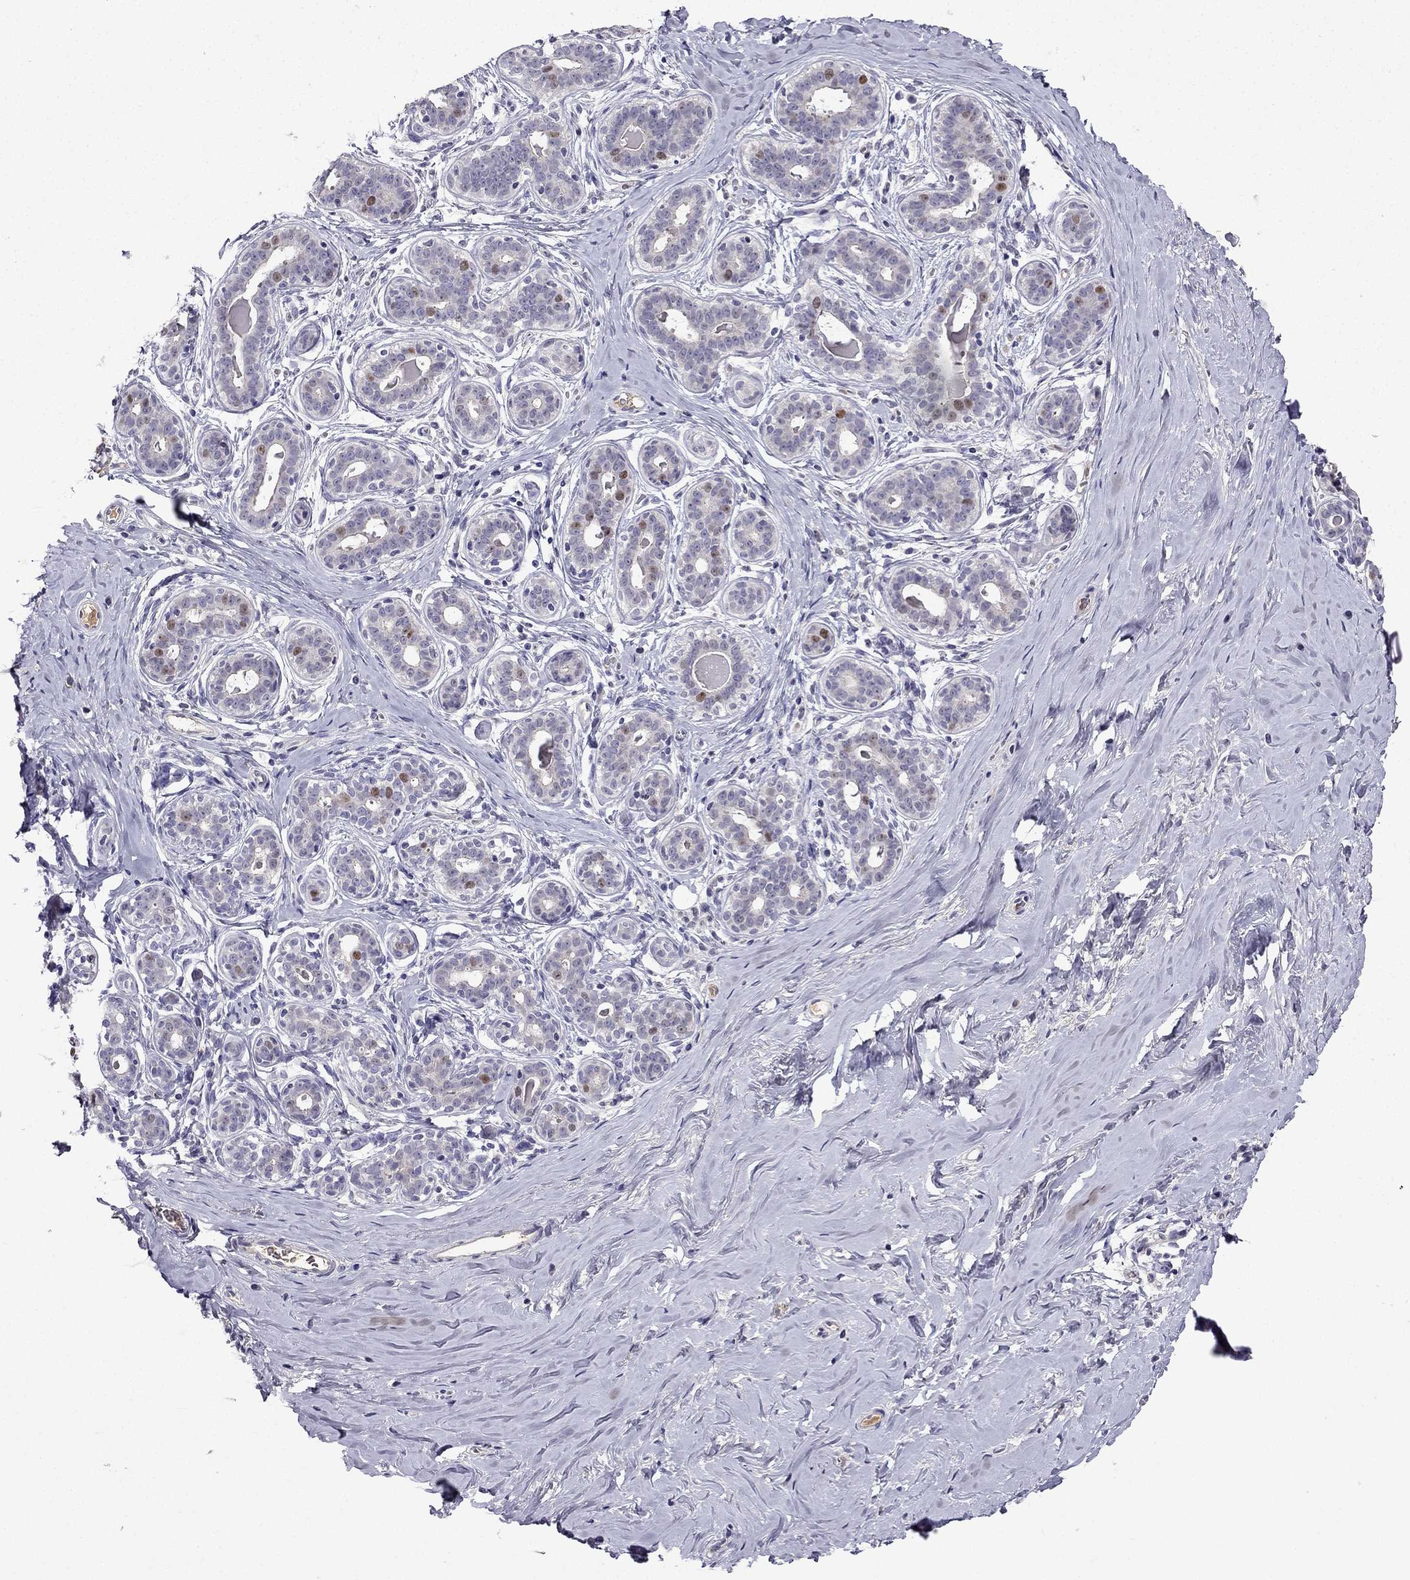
{"staining": {"intensity": "negative", "quantity": "none", "location": "none"}, "tissue": "breast", "cell_type": "Adipocytes", "image_type": "normal", "snomed": [{"axis": "morphology", "description": "Normal tissue, NOS"}, {"axis": "topography", "description": "Skin"}, {"axis": "topography", "description": "Breast"}], "caption": "IHC micrograph of unremarkable breast stained for a protein (brown), which shows no staining in adipocytes.", "gene": "UHRF1", "patient": {"sex": "female", "age": 43}}